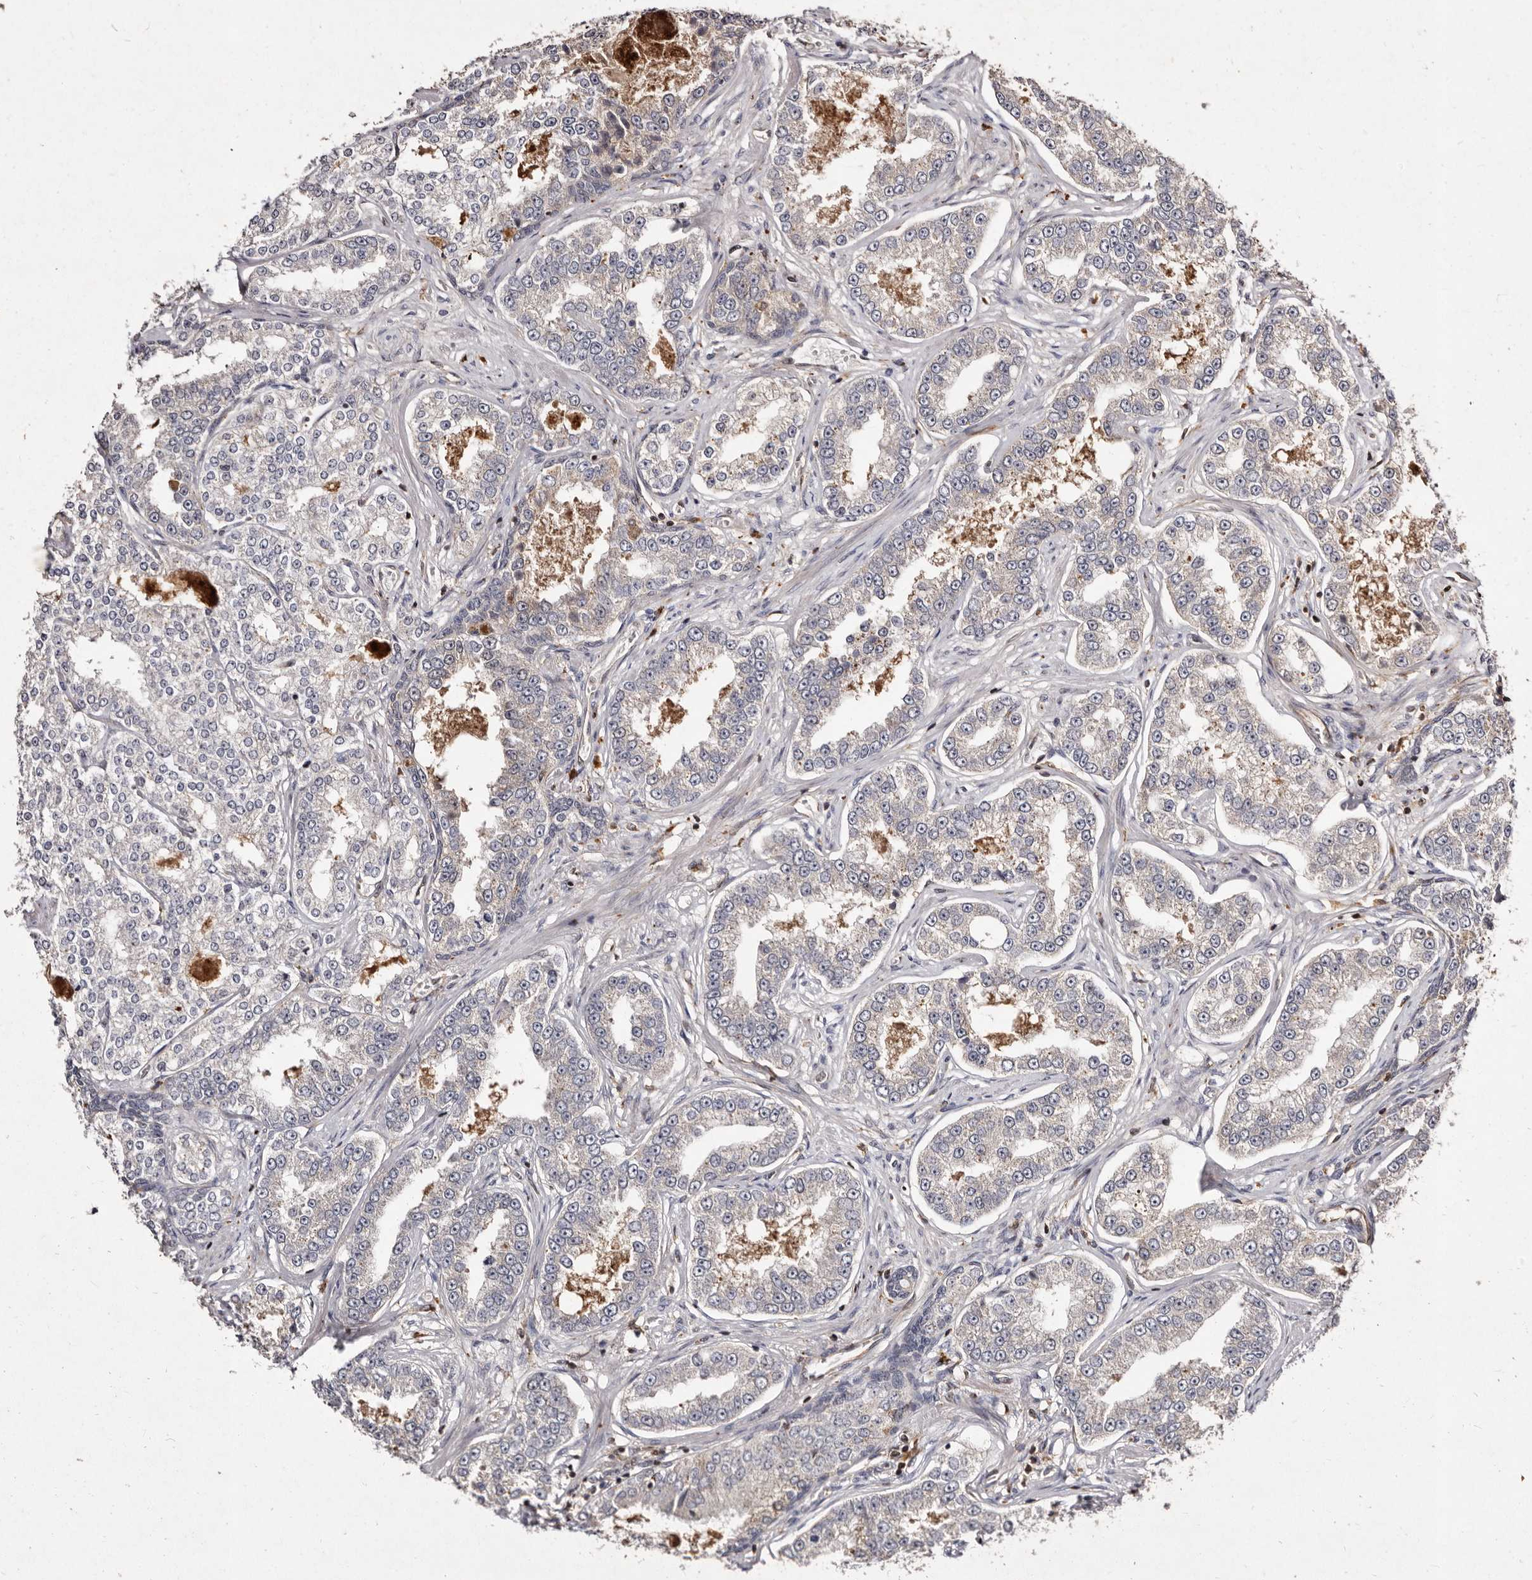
{"staining": {"intensity": "negative", "quantity": "none", "location": "none"}, "tissue": "prostate cancer", "cell_type": "Tumor cells", "image_type": "cancer", "snomed": [{"axis": "morphology", "description": "Normal tissue, NOS"}, {"axis": "morphology", "description": "Adenocarcinoma, High grade"}, {"axis": "topography", "description": "Prostate"}], "caption": "The immunohistochemistry (IHC) histopathology image has no significant staining in tumor cells of high-grade adenocarcinoma (prostate) tissue.", "gene": "GIMAP4", "patient": {"sex": "male", "age": 83}}